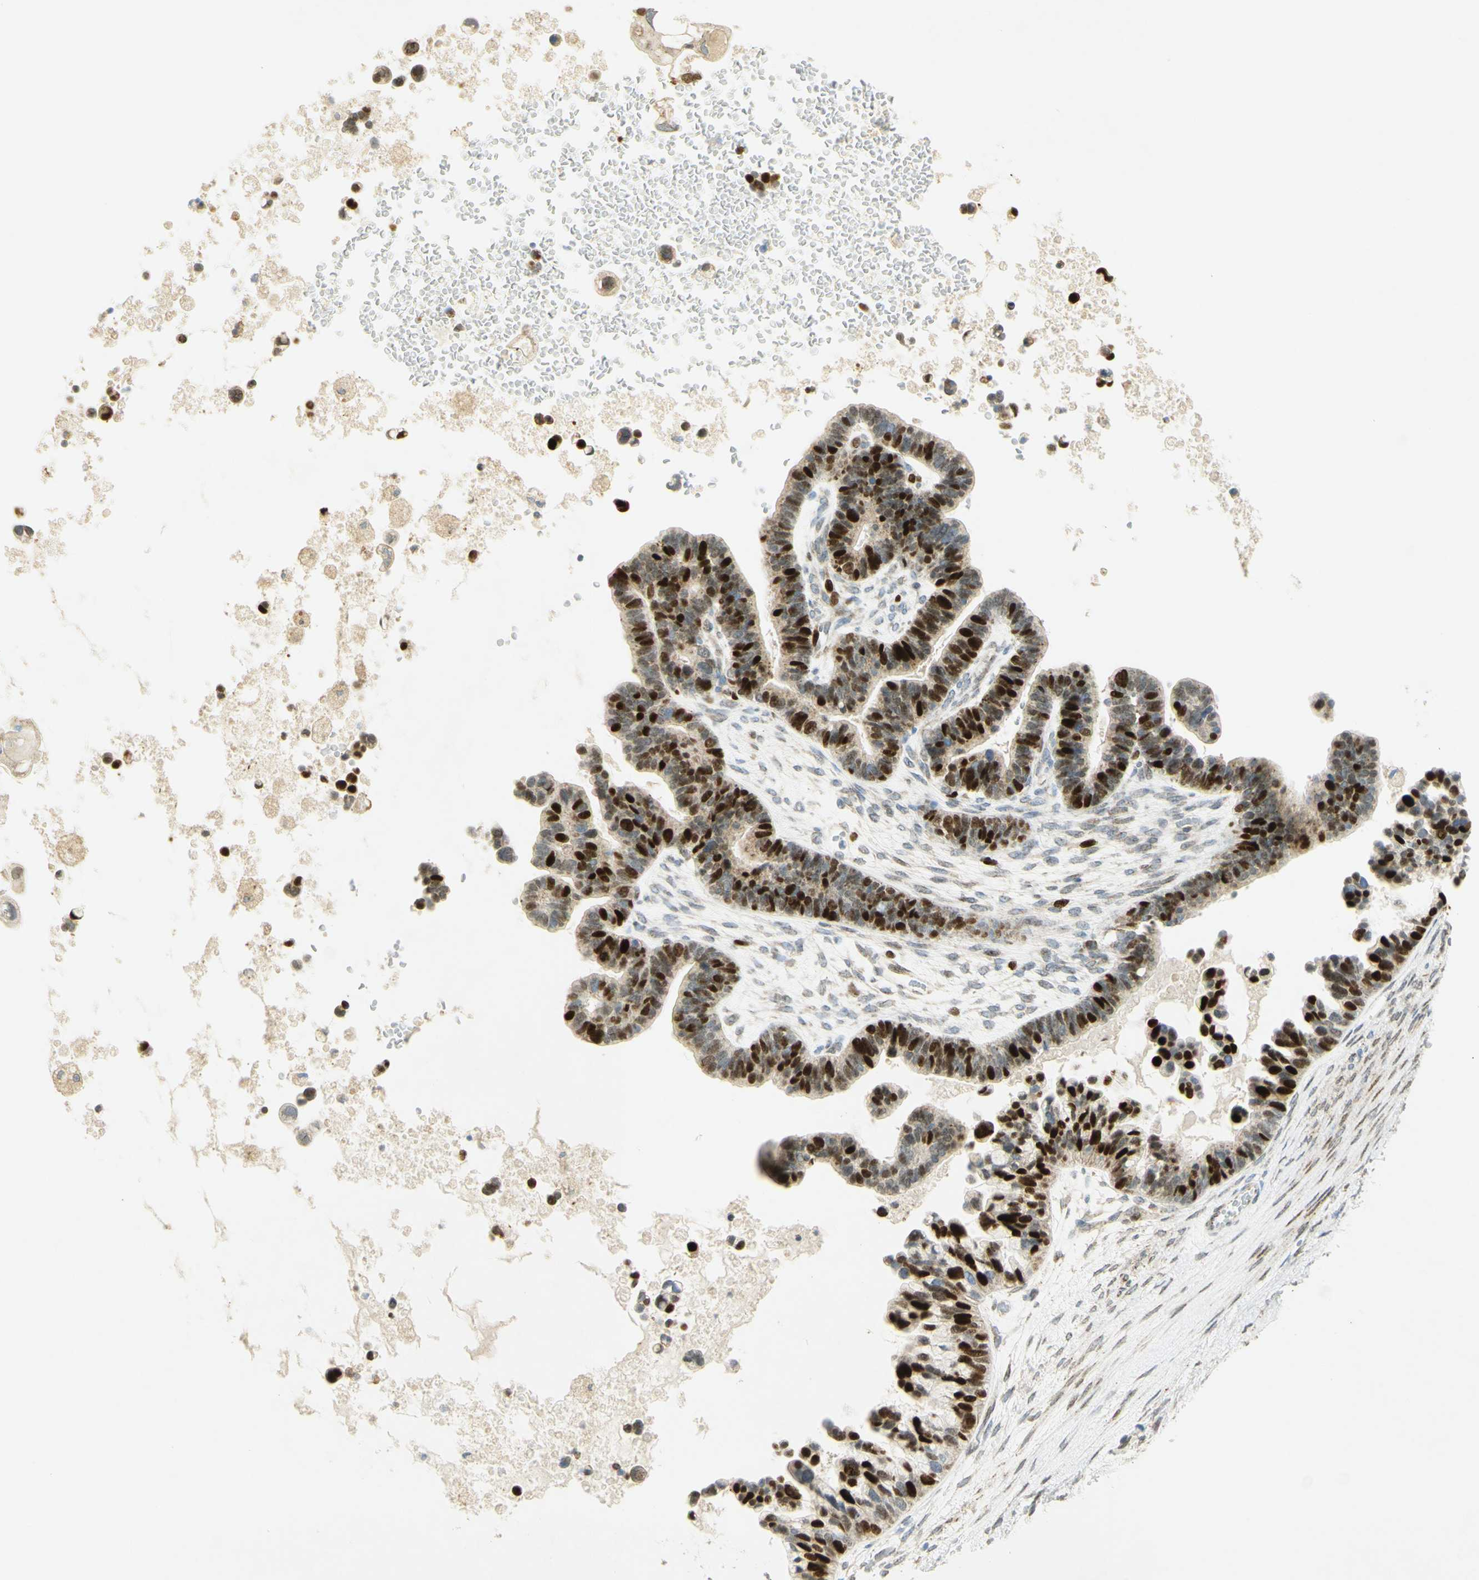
{"staining": {"intensity": "strong", "quantity": "25%-75%", "location": "nuclear"}, "tissue": "ovarian cancer", "cell_type": "Tumor cells", "image_type": "cancer", "snomed": [{"axis": "morphology", "description": "Cystadenocarcinoma, serous, NOS"}, {"axis": "topography", "description": "Ovary"}], "caption": "Brown immunohistochemical staining in human ovarian cancer (serous cystadenocarcinoma) shows strong nuclear positivity in approximately 25%-75% of tumor cells.", "gene": "E2F1", "patient": {"sex": "female", "age": 56}}